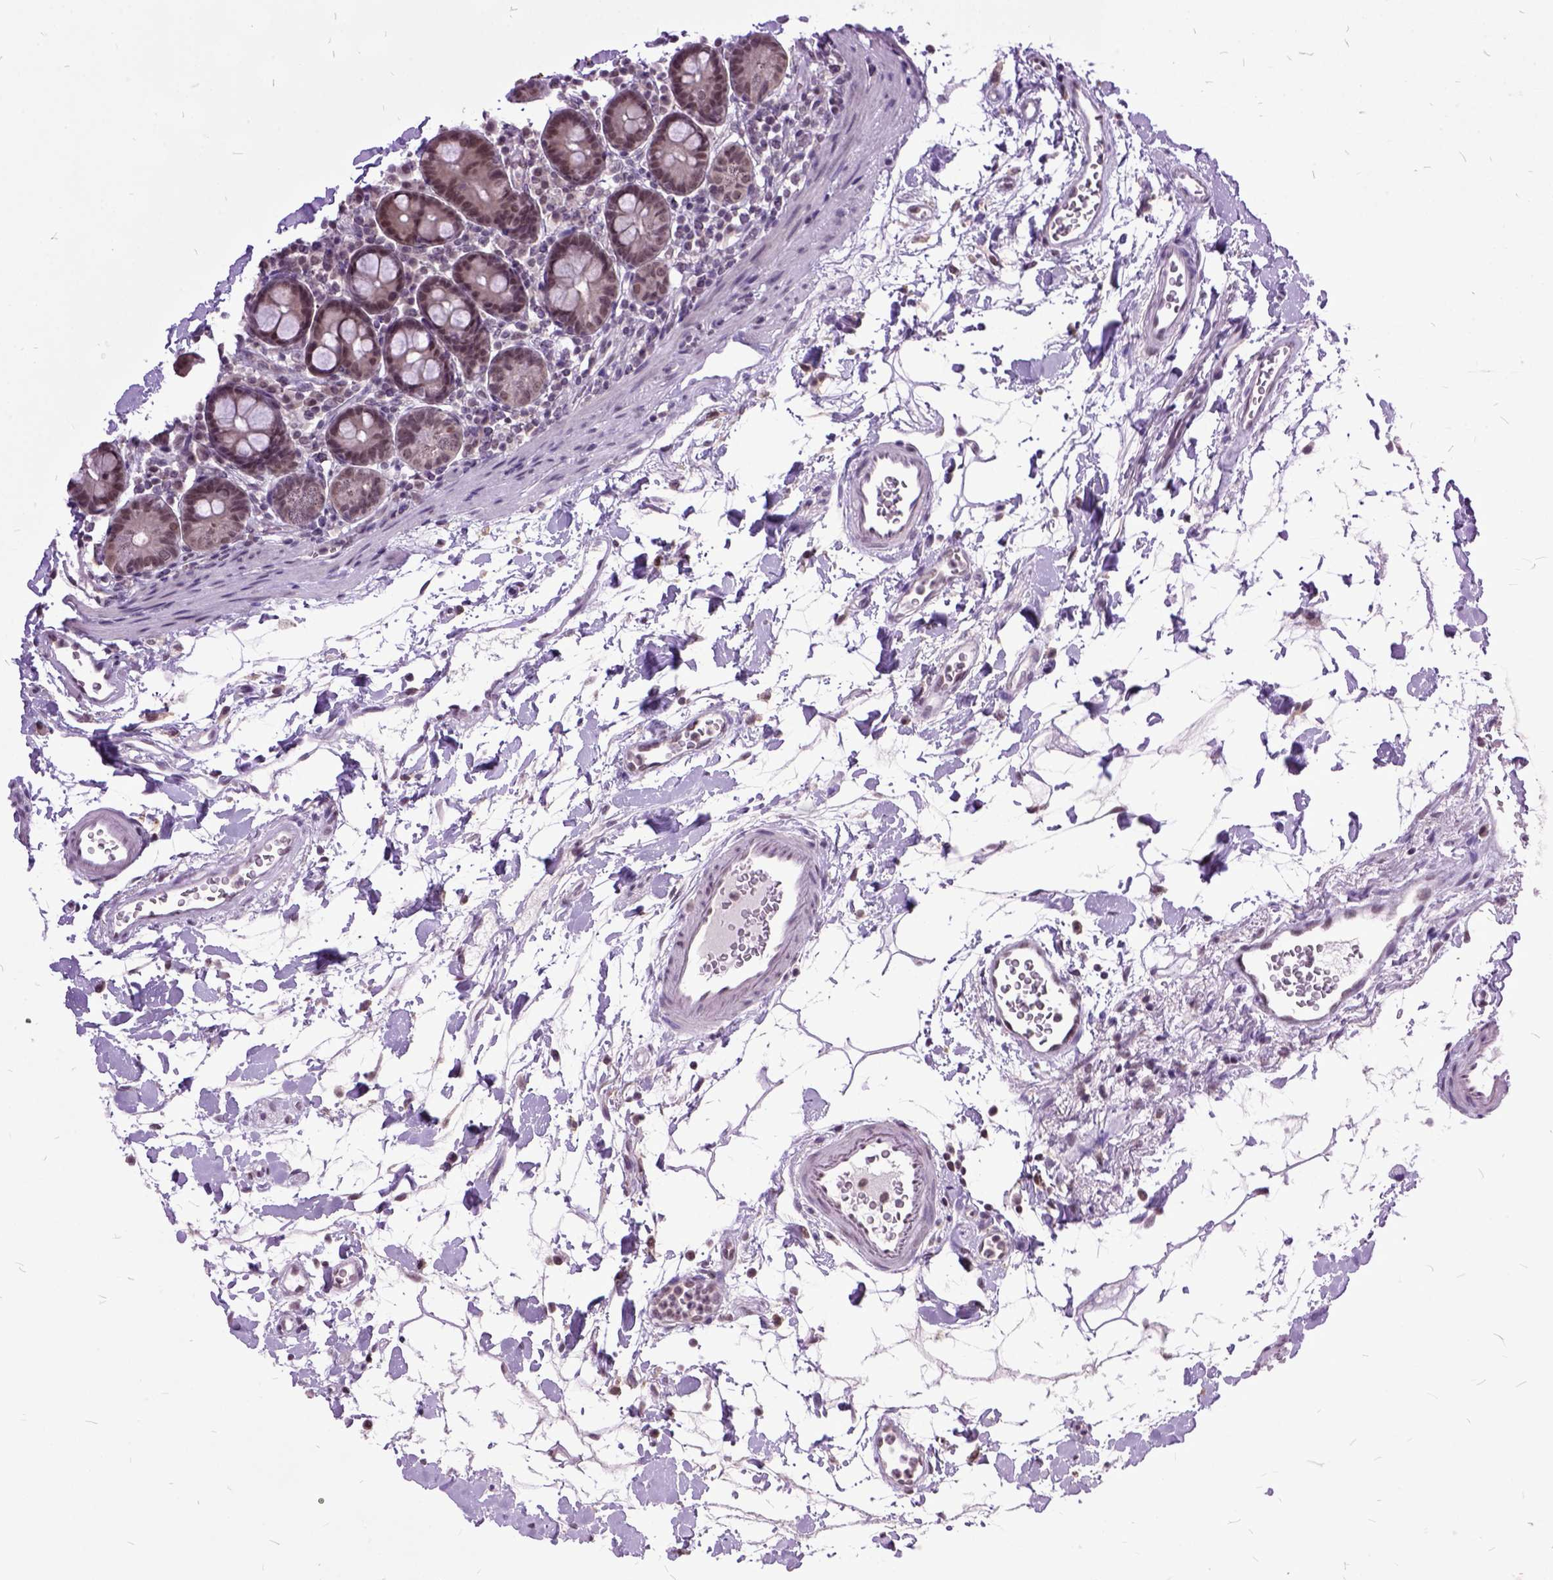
{"staining": {"intensity": "moderate", "quantity": ">75%", "location": "cytoplasmic/membranous,nuclear"}, "tissue": "duodenum", "cell_type": "Glandular cells", "image_type": "normal", "snomed": [{"axis": "morphology", "description": "Normal tissue, NOS"}, {"axis": "topography", "description": "Pancreas"}, {"axis": "topography", "description": "Duodenum"}], "caption": "Immunohistochemistry (DAB (3,3'-diaminobenzidine)) staining of normal duodenum exhibits moderate cytoplasmic/membranous,nuclear protein expression in about >75% of glandular cells. Using DAB (3,3'-diaminobenzidine) (brown) and hematoxylin (blue) stains, captured at high magnification using brightfield microscopy.", "gene": "ORC5", "patient": {"sex": "male", "age": 59}}